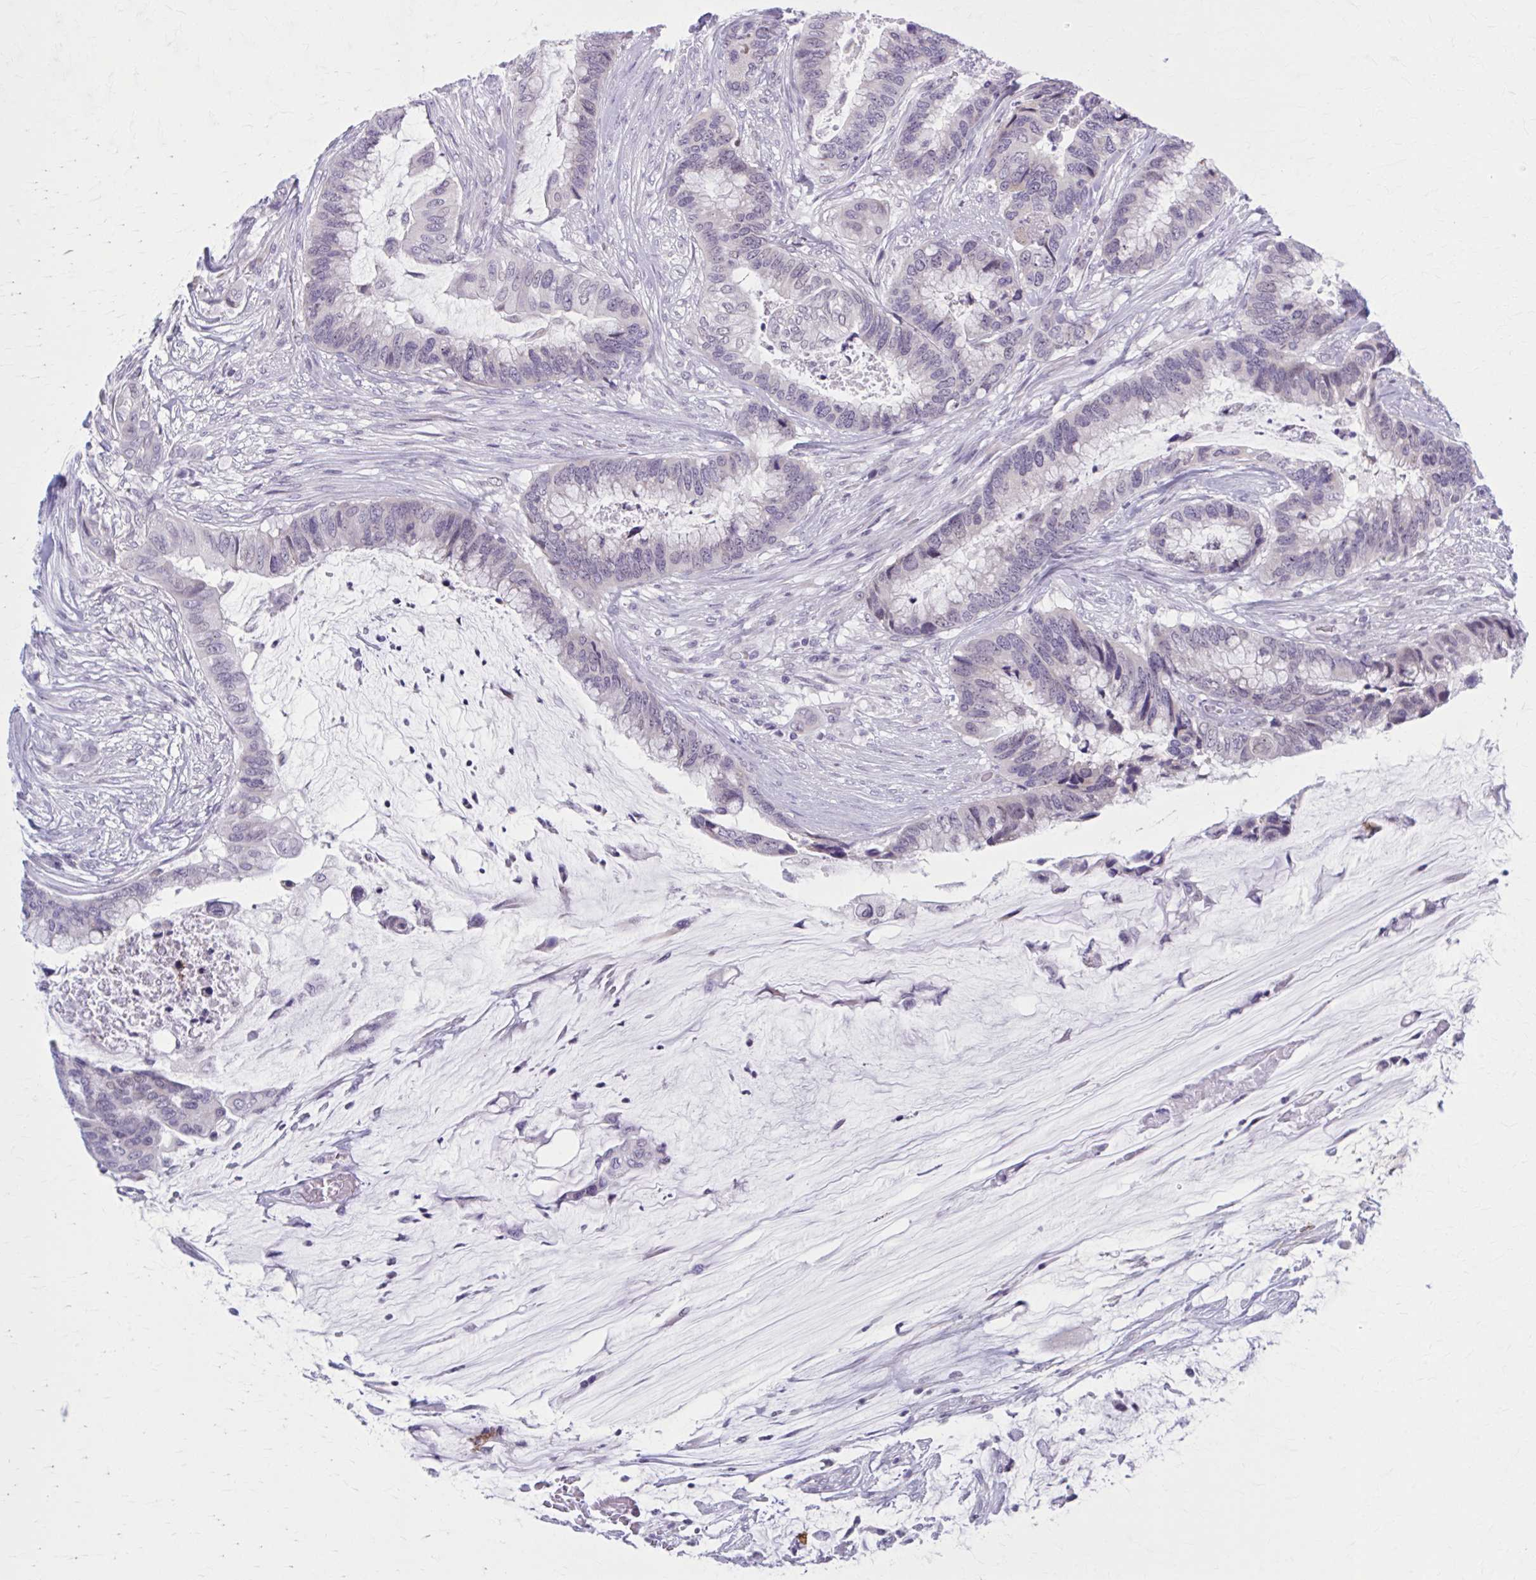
{"staining": {"intensity": "weak", "quantity": "<25%", "location": "nuclear"}, "tissue": "colorectal cancer", "cell_type": "Tumor cells", "image_type": "cancer", "snomed": [{"axis": "morphology", "description": "Adenocarcinoma, NOS"}, {"axis": "topography", "description": "Rectum"}], "caption": "A photomicrograph of colorectal adenocarcinoma stained for a protein displays no brown staining in tumor cells.", "gene": "CCDC105", "patient": {"sex": "female", "age": 59}}